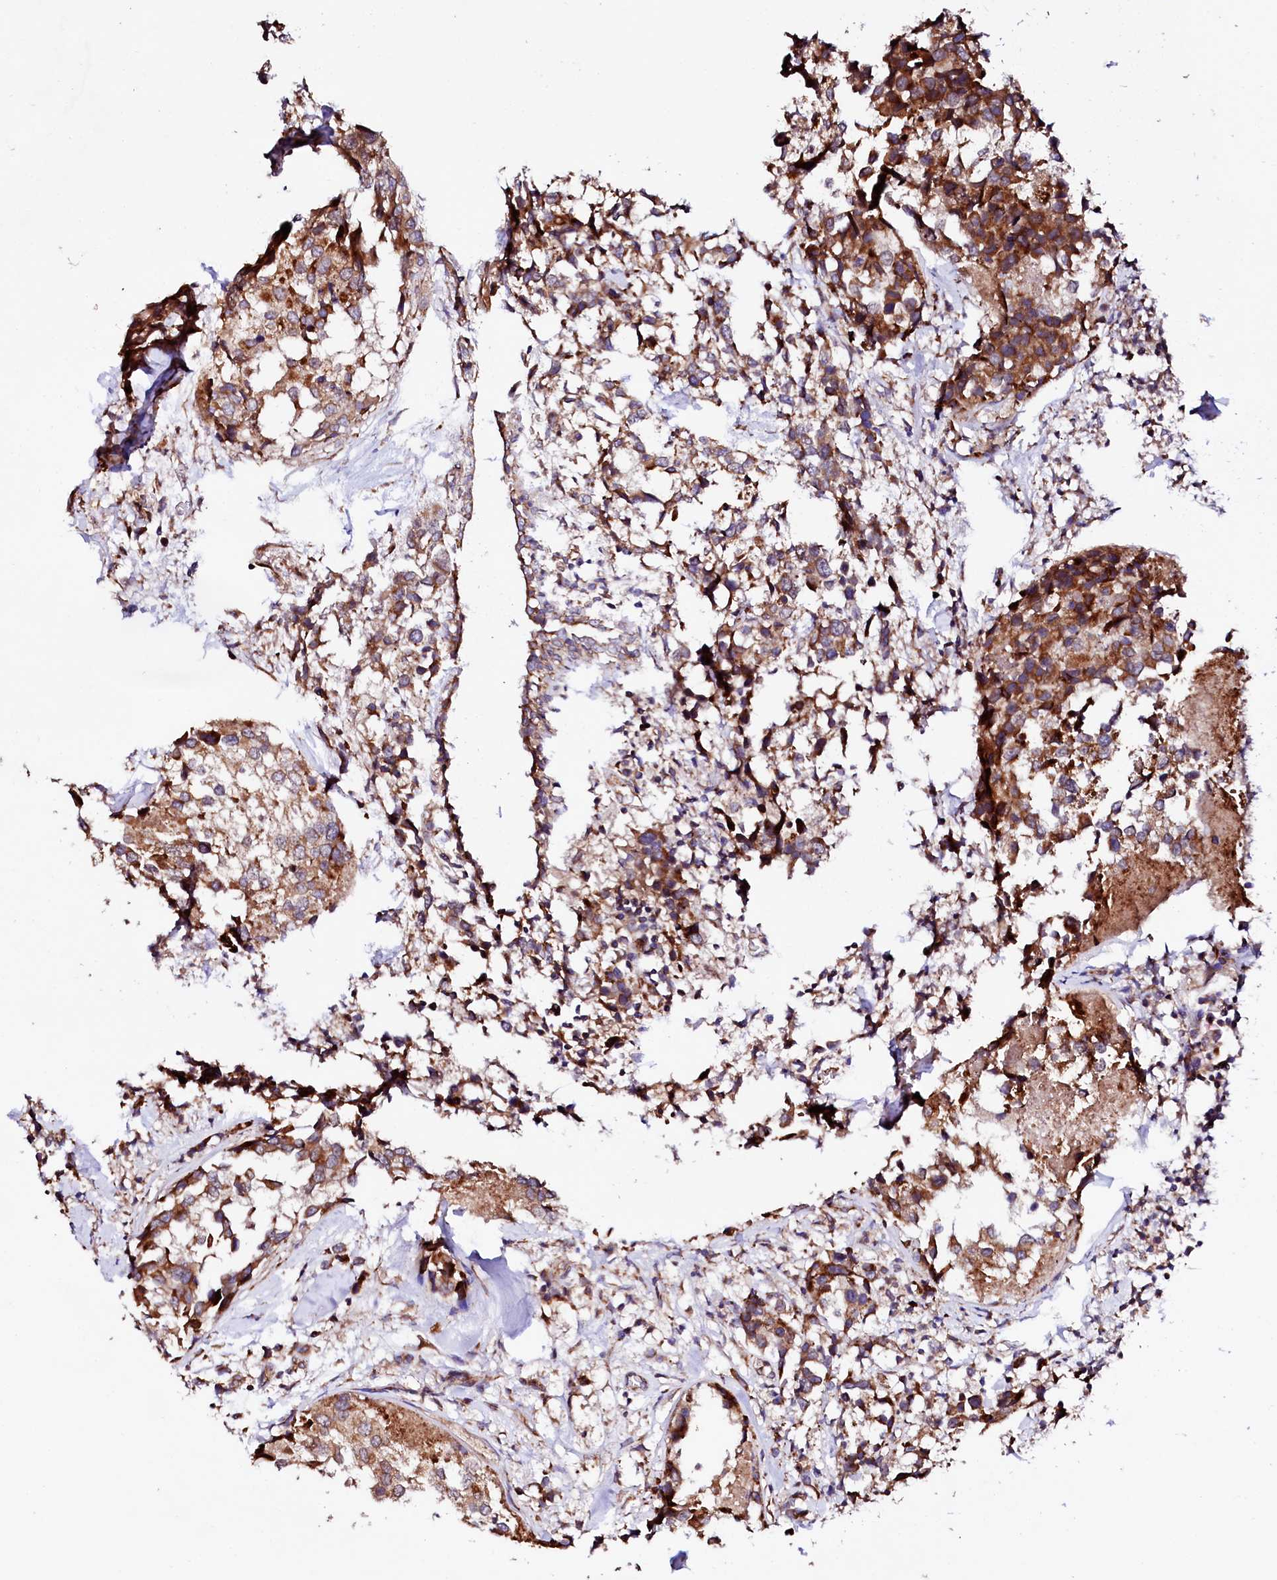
{"staining": {"intensity": "moderate", "quantity": ">75%", "location": "cytoplasmic/membranous"}, "tissue": "breast cancer", "cell_type": "Tumor cells", "image_type": "cancer", "snomed": [{"axis": "morphology", "description": "Lobular carcinoma"}, {"axis": "topography", "description": "Breast"}], "caption": "Immunohistochemical staining of human breast cancer exhibits moderate cytoplasmic/membranous protein expression in about >75% of tumor cells.", "gene": "UBE3C", "patient": {"sex": "female", "age": 59}}